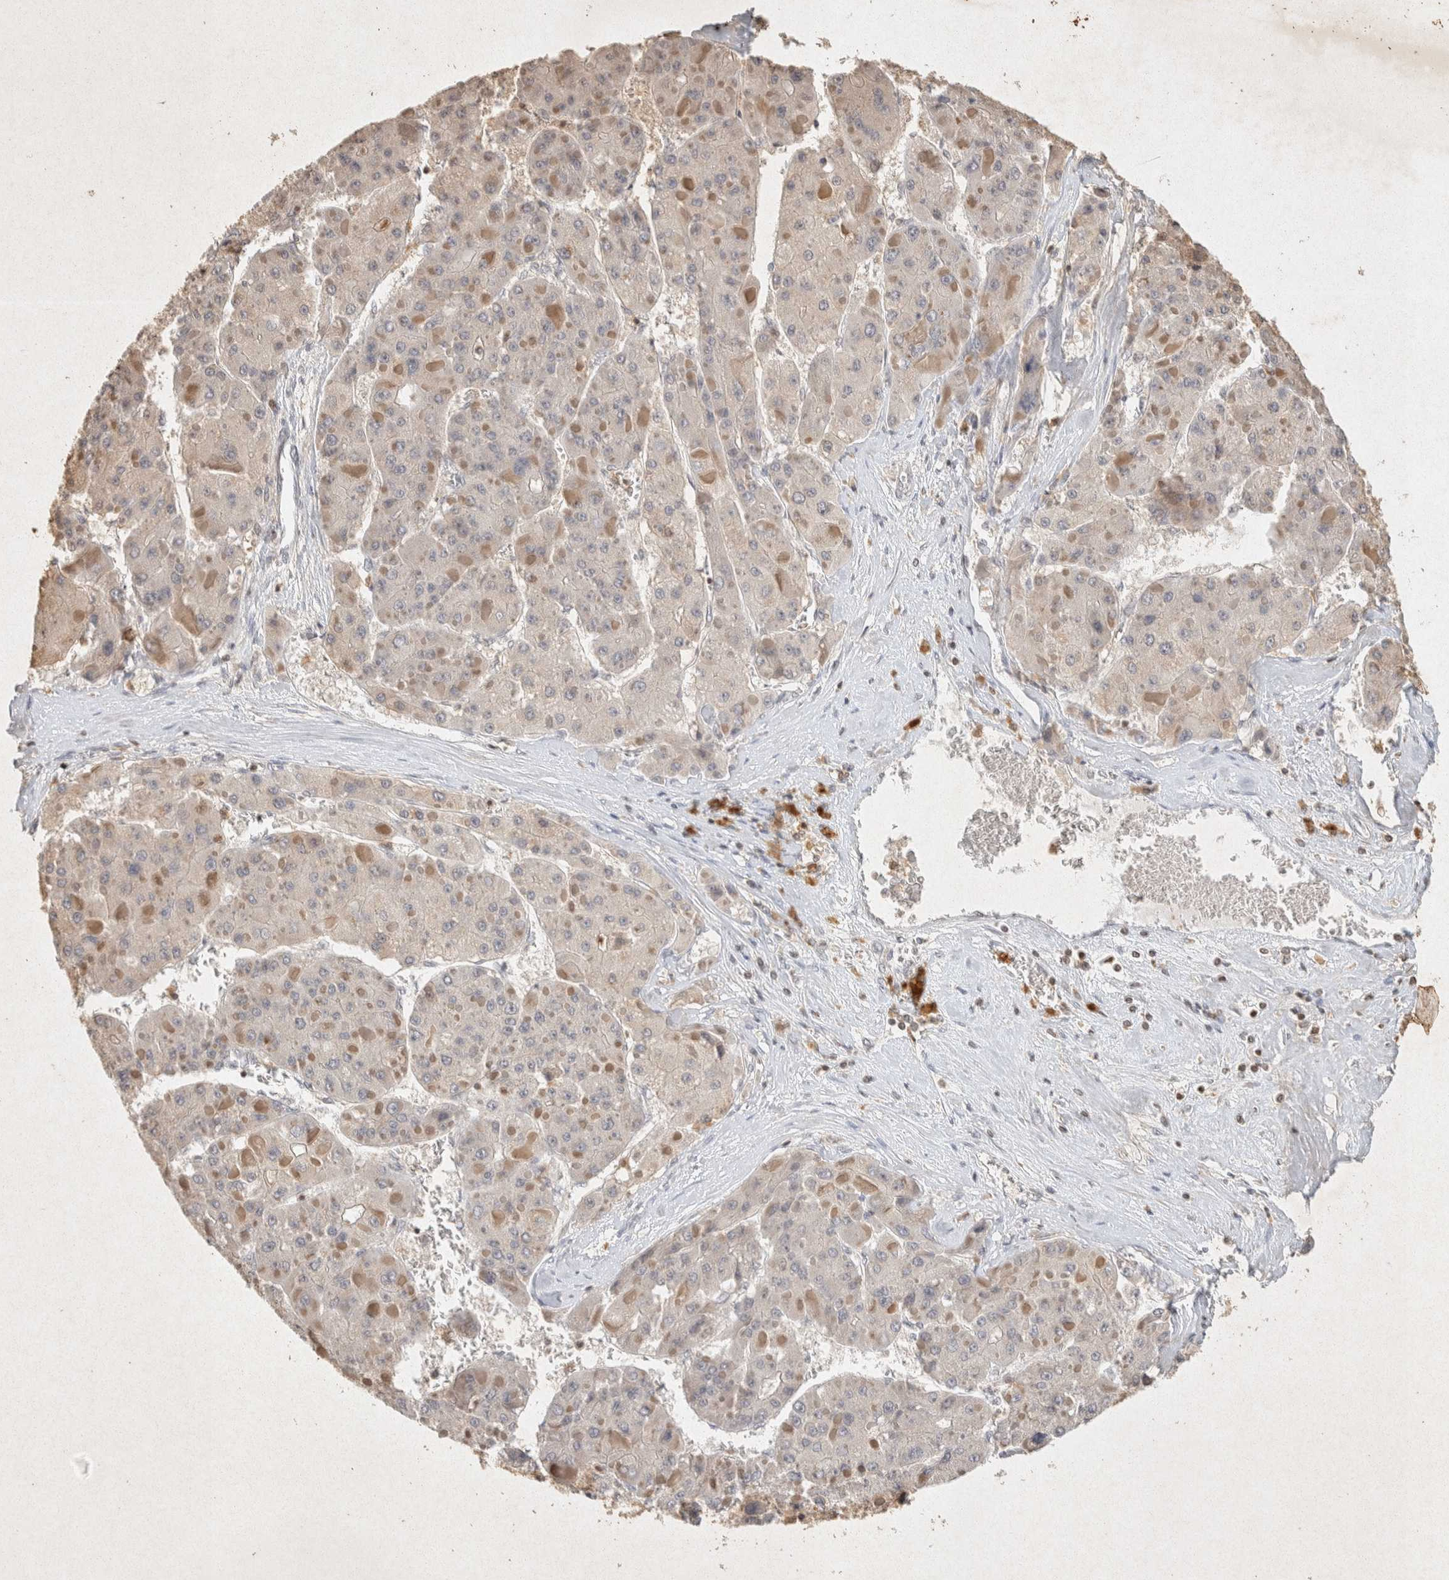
{"staining": {"intensity": "negative", "quantity": "none", "location": "none"}, "tissue": "liver cancer", "cell_type": "Tumor cells", "image_type": "cancer", "snomed": [{"axis": "morphology", "description": "Carcinoma, Hepatocellular, NOS"}, {"axis": "topography", "description": "Liver"}], "caption": "This is an immunohistochemistry (IHC) image of human liver cancer. There is no expression in tumor cells.", "gene": "RAC2", "patient": {"sex": "female", "age": 73}}